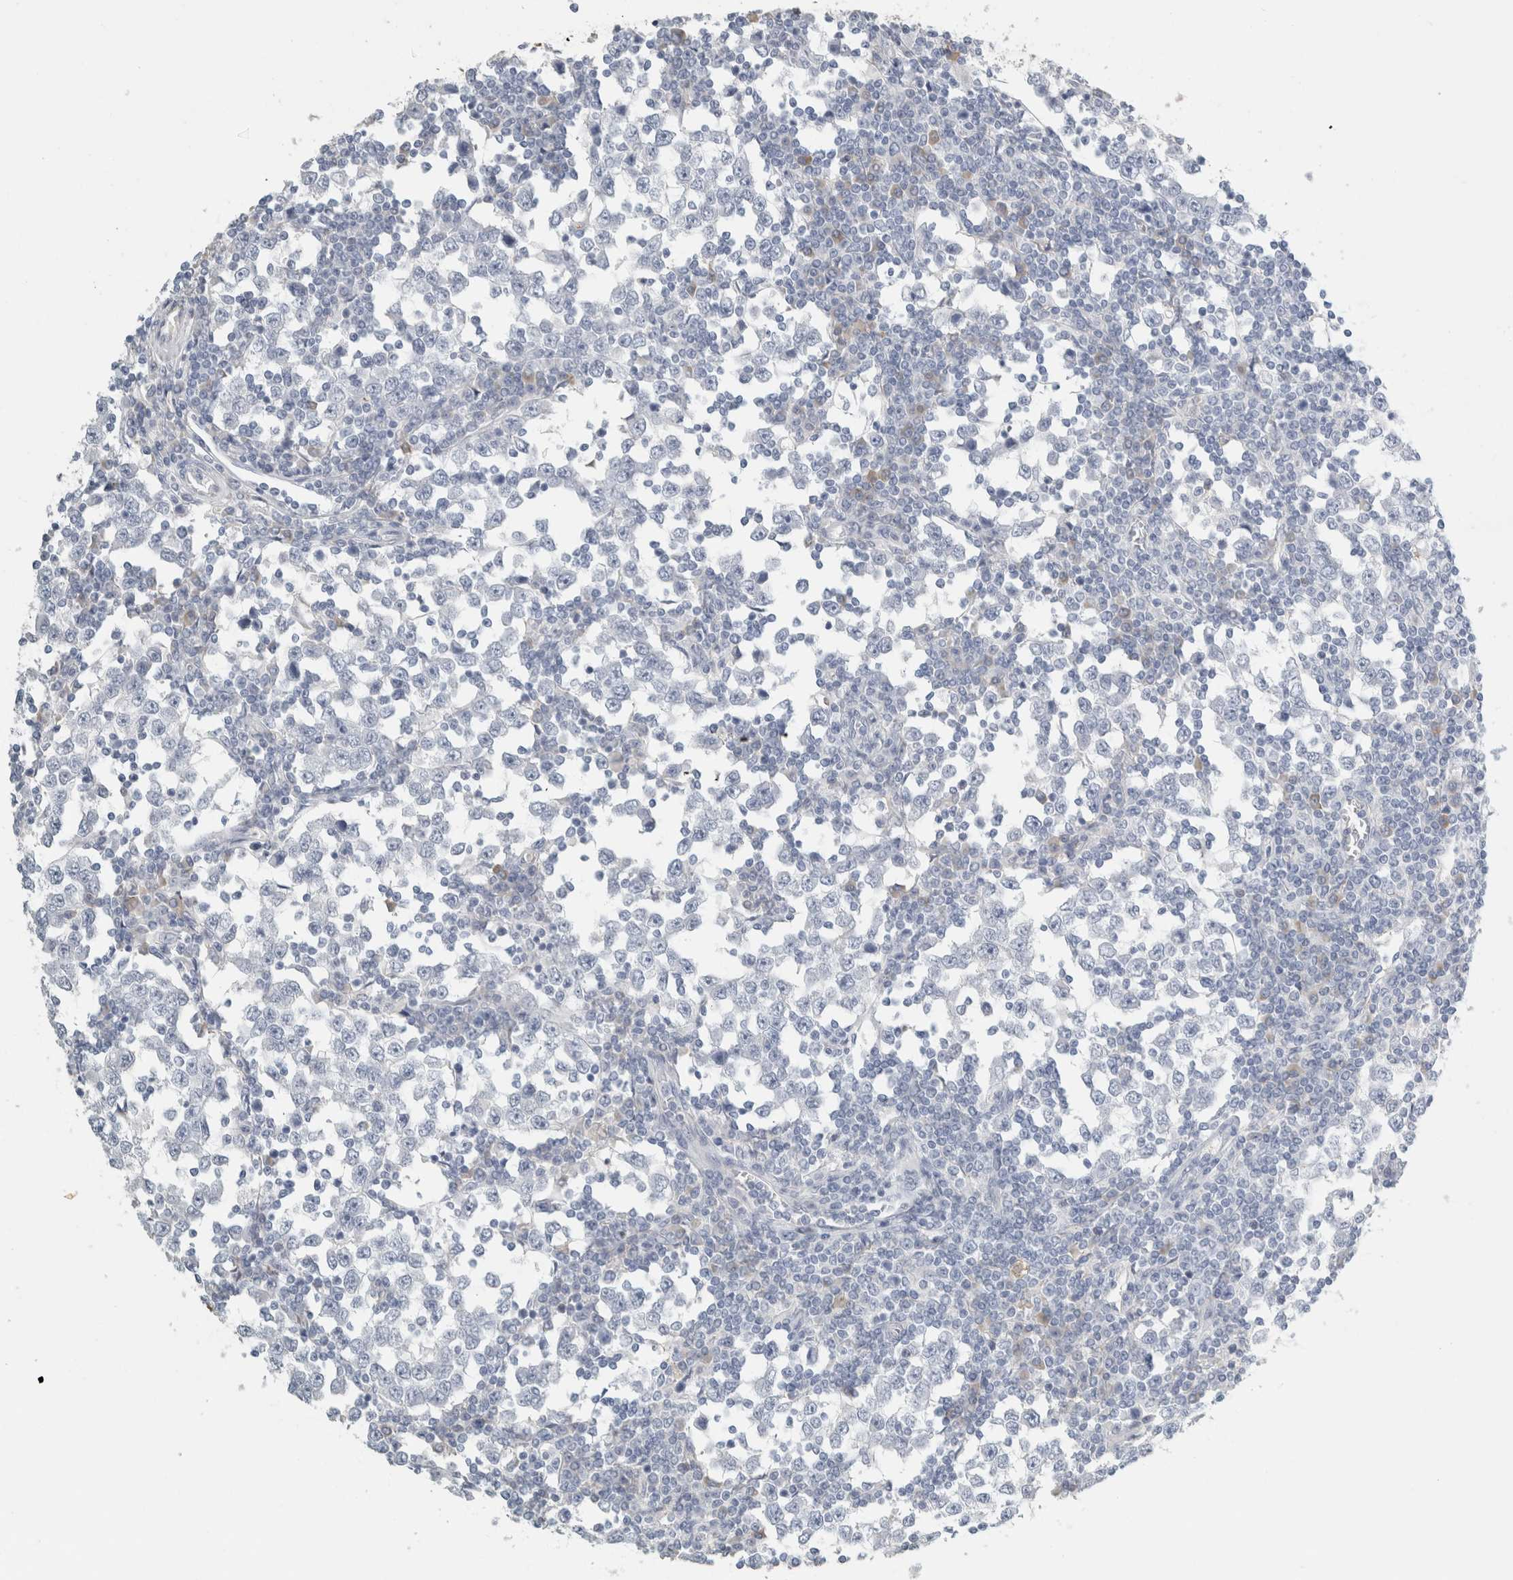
{"staining": {"intensity": "negative", "quantity": "none", "location": "none"}, "tissue": "testis cancer", "cell_type": "Tumor cells", "image_type": "cancer", "snomed": [{"axis": "morphology", "description": "Seminoma, NOS"}, {"axis": "topography", "description": "Testis"}], "caption": "The micrograph exhibits no significant staining in tumor cells of seminoma (testis).", "gene": "TSPAN8", "patient": {"sex": "male", "age": 65}}